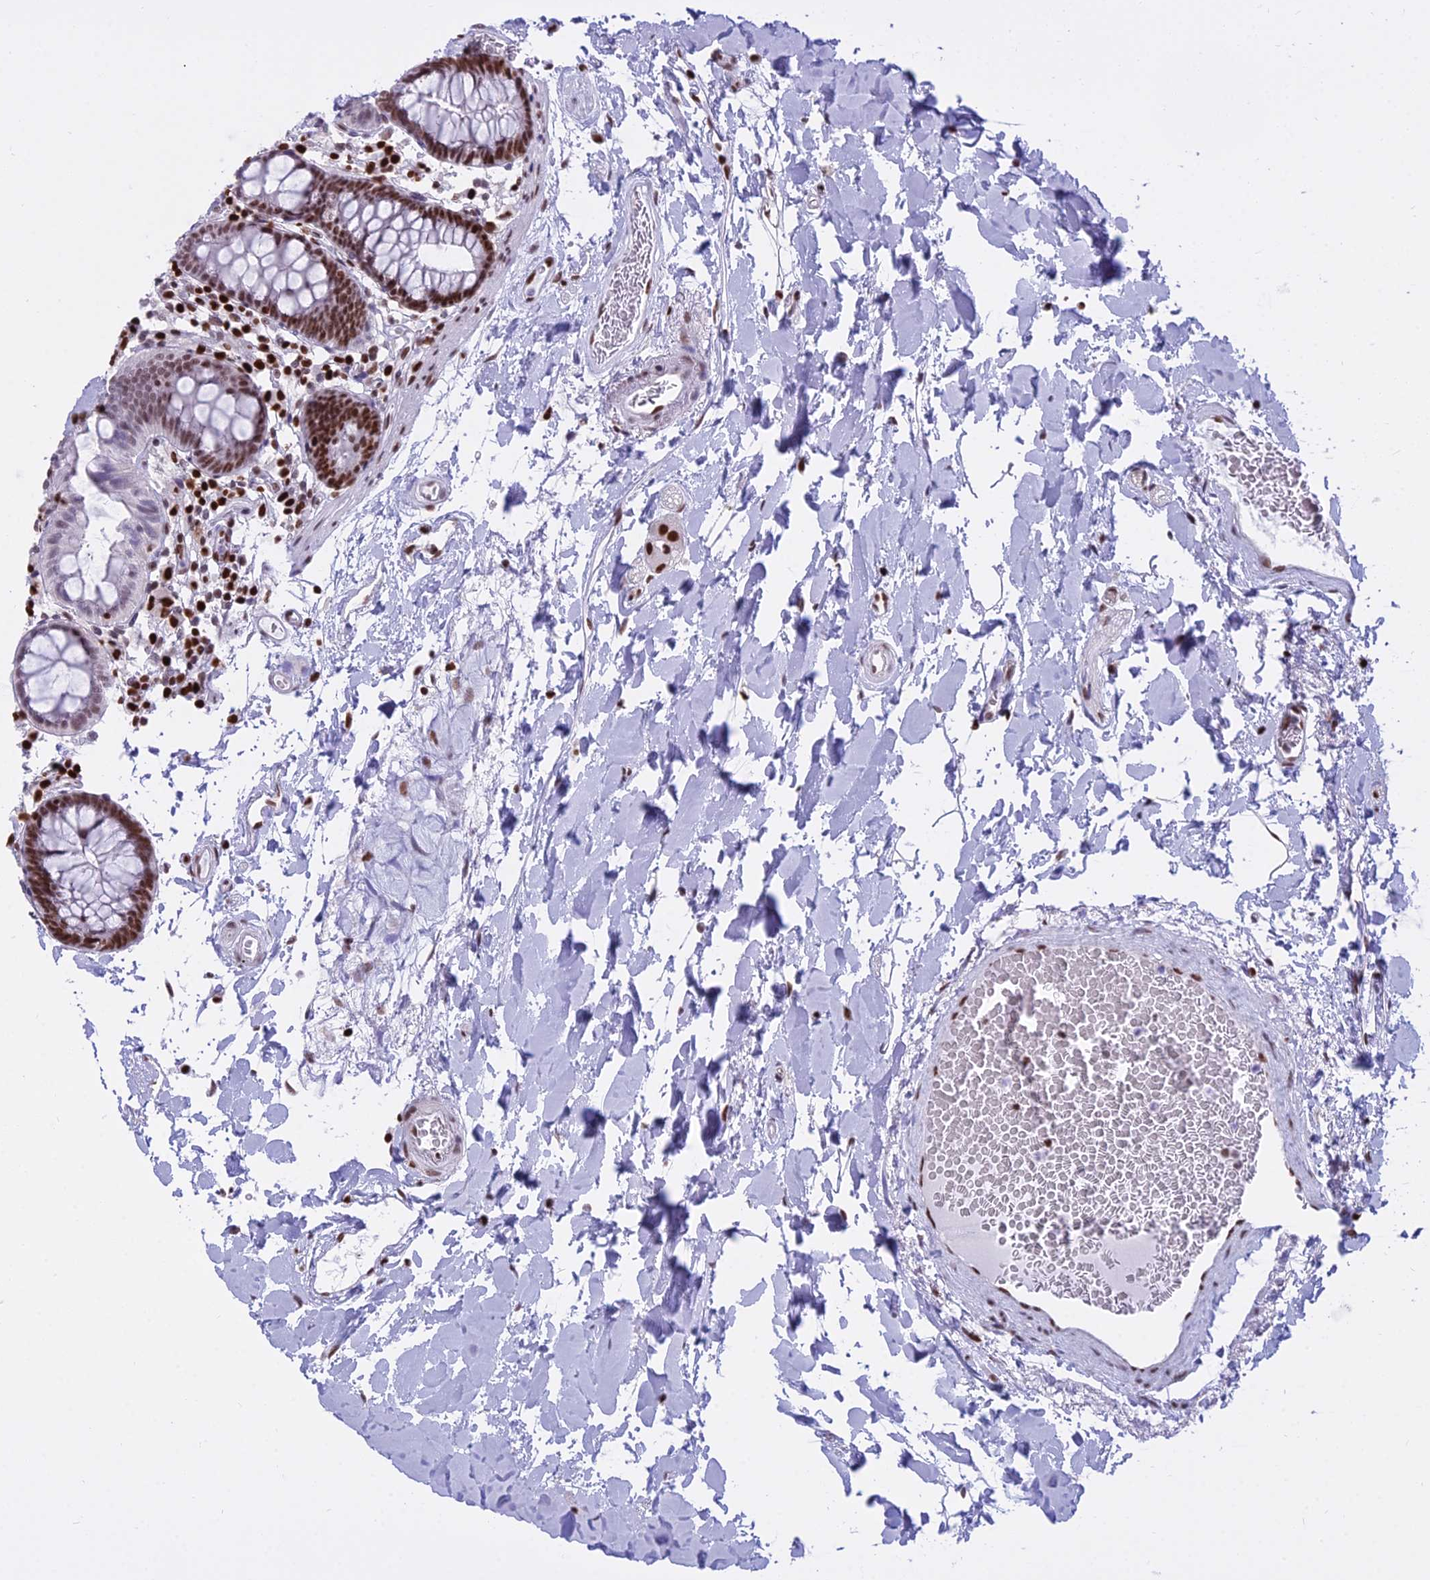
{"staining": {"intensity": "moderate", "quantity": ">75%", "location": "nuclear"}, "tissue": "colon", "cell_type": "Endothelial cells", "image_type": "normal", "snomed": [{"axis": "morphology", "description": "Normal tissue, NOS"}, {"axis": "topography", "description": "Colon"}], "caption": "Benign colon shows moderate nuclear expression in about >75% of endothelial cells, visualized by immunohistochemistry. Immunohistochemistry stains the protein in brown and the nuclei are stained blue.", "gene": "PARP1", "patient": {"sex": "male", "age": 75}}